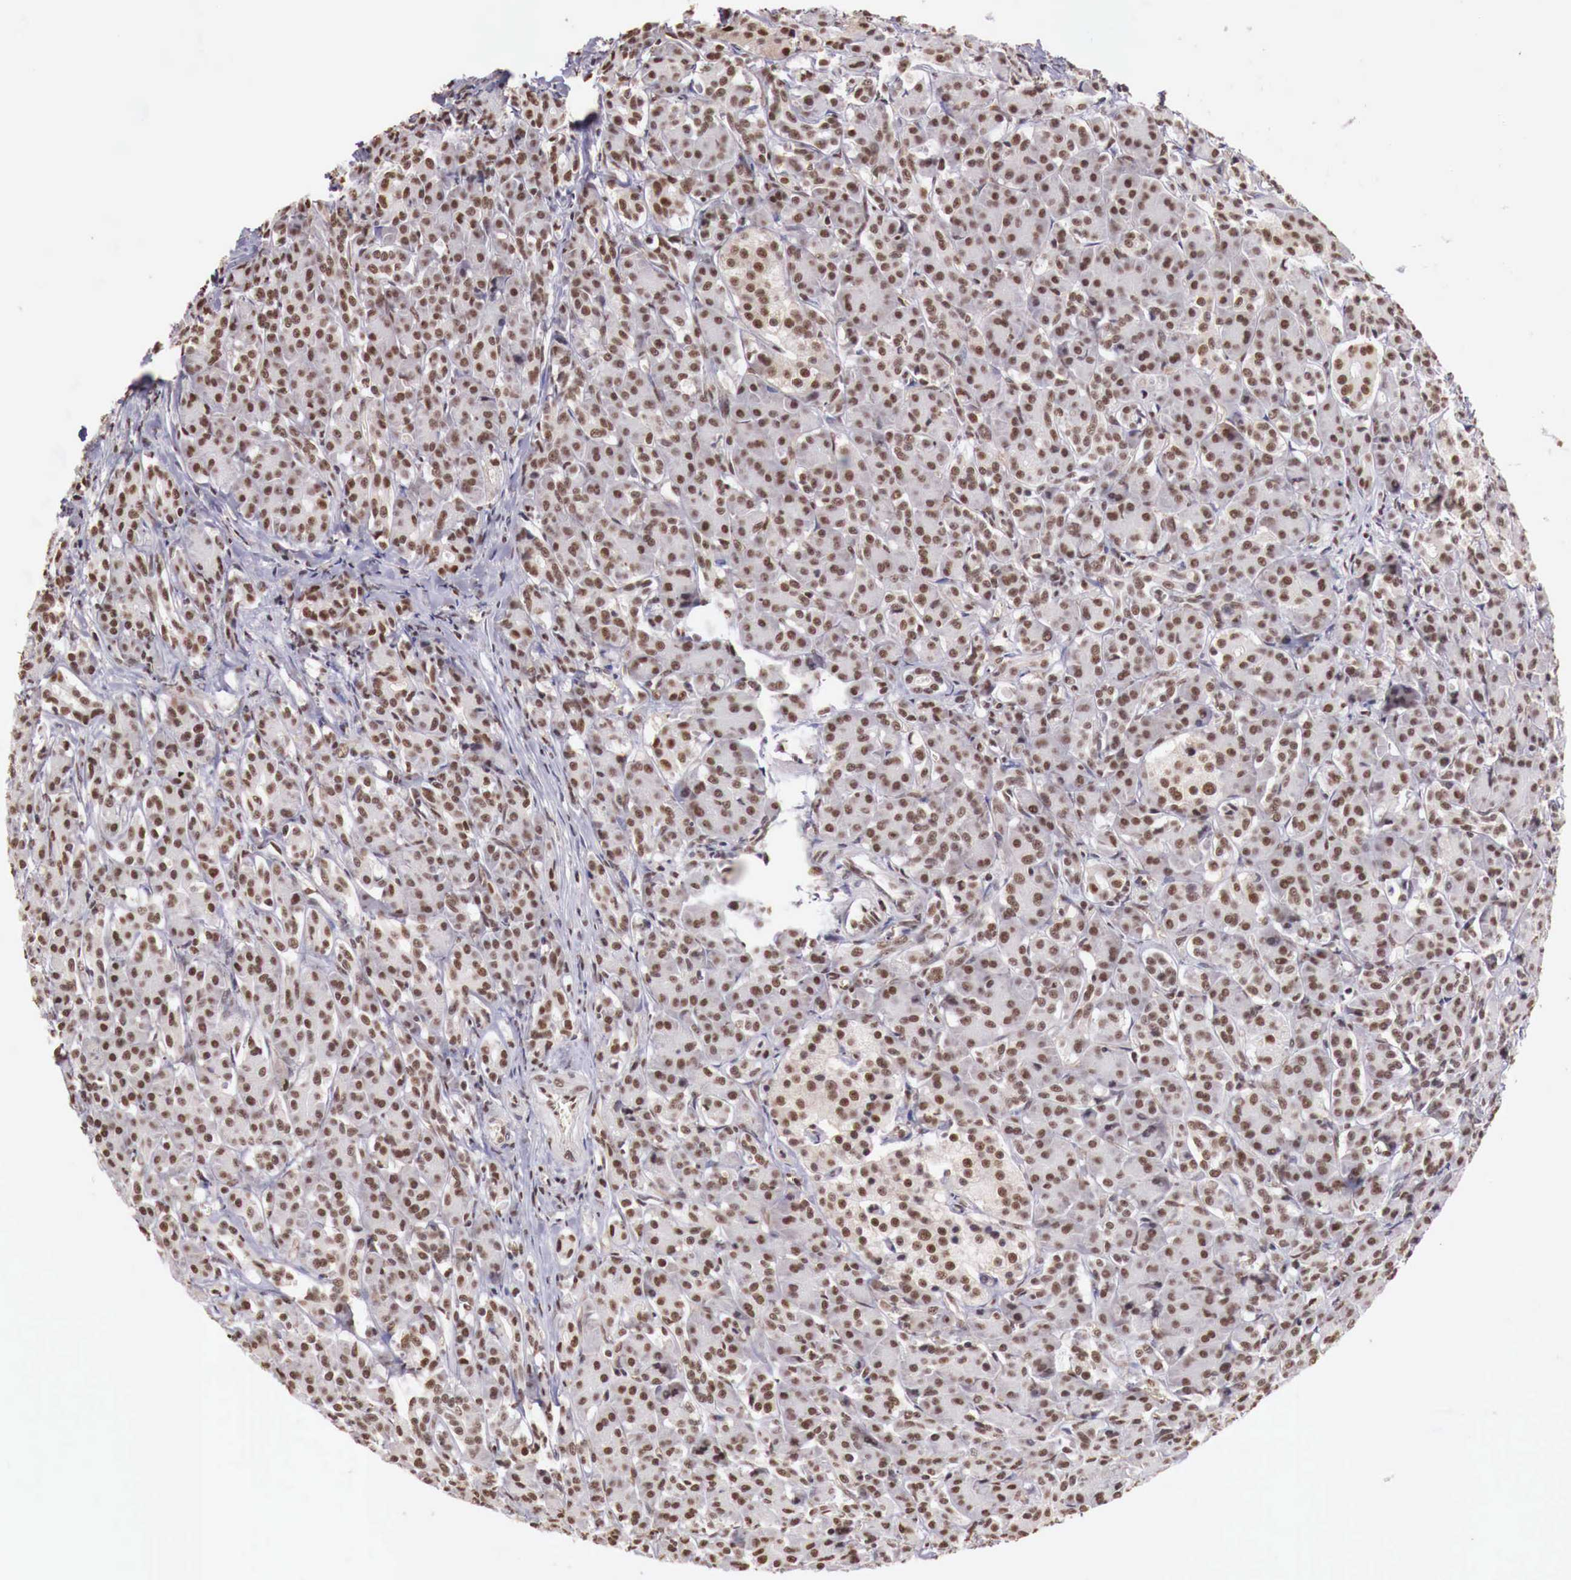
{"staining": {"intensity": "strong", "quantity": ">75%", "location": "cytoplasmic/membranous,nuclear"}, "tissue": "pancreas", "cell_type": "Exocrine glandular cells", "image_type": "normal", "snomed": [{"axis": "morphology", "description": "Normal tissue, NOS"}, {"axis": "topography", "description": "Lymph node"}, {"axis": "topography", "description": "Pancreas"}], "caption": "Protein staining exhibits strong cytoplasmic/membranous,nuclear staining in about >75% of exocrine glandular cells in unremarkable pancreas.", "gene": "FOXP2", "patient": {"sex": "male", "age": 59}}